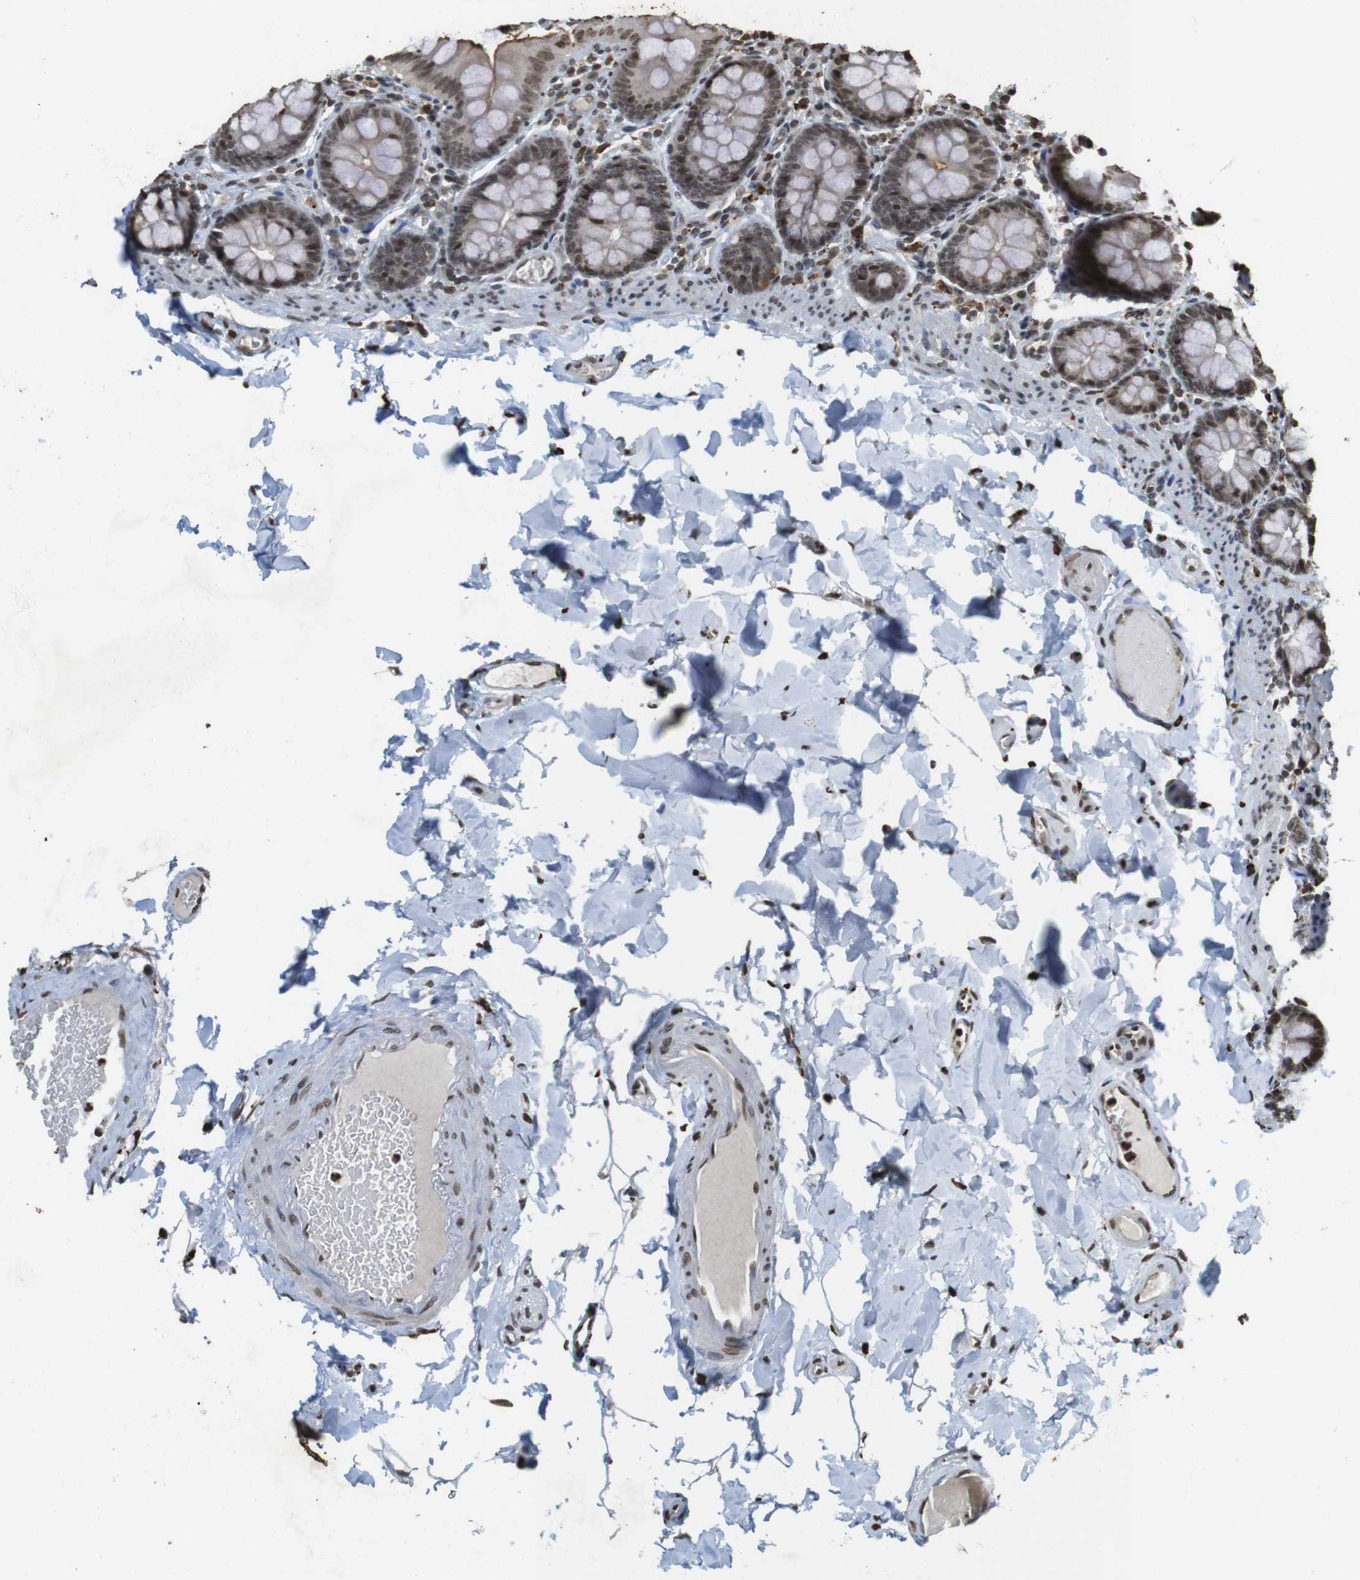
{"staining": {"intensity": "moderate", "quantity": ">75%", "location": "nuclear"}, "tissue": "colon", "cell_type": "Endothelial cells", "image_type": "normal", "snomed": [{"axis": "morphology", "description": "Normal tissue, NOS"}, {"axis": "topography", "description": "Colon"}], "caption": "Immunohistochemical staining of normal colon displays >75% levels of moderate nuclear protein expression in about >75% of endothelial cells.", "gene": "FOXA3", "patient": {"sex": "female", "age": 61}}